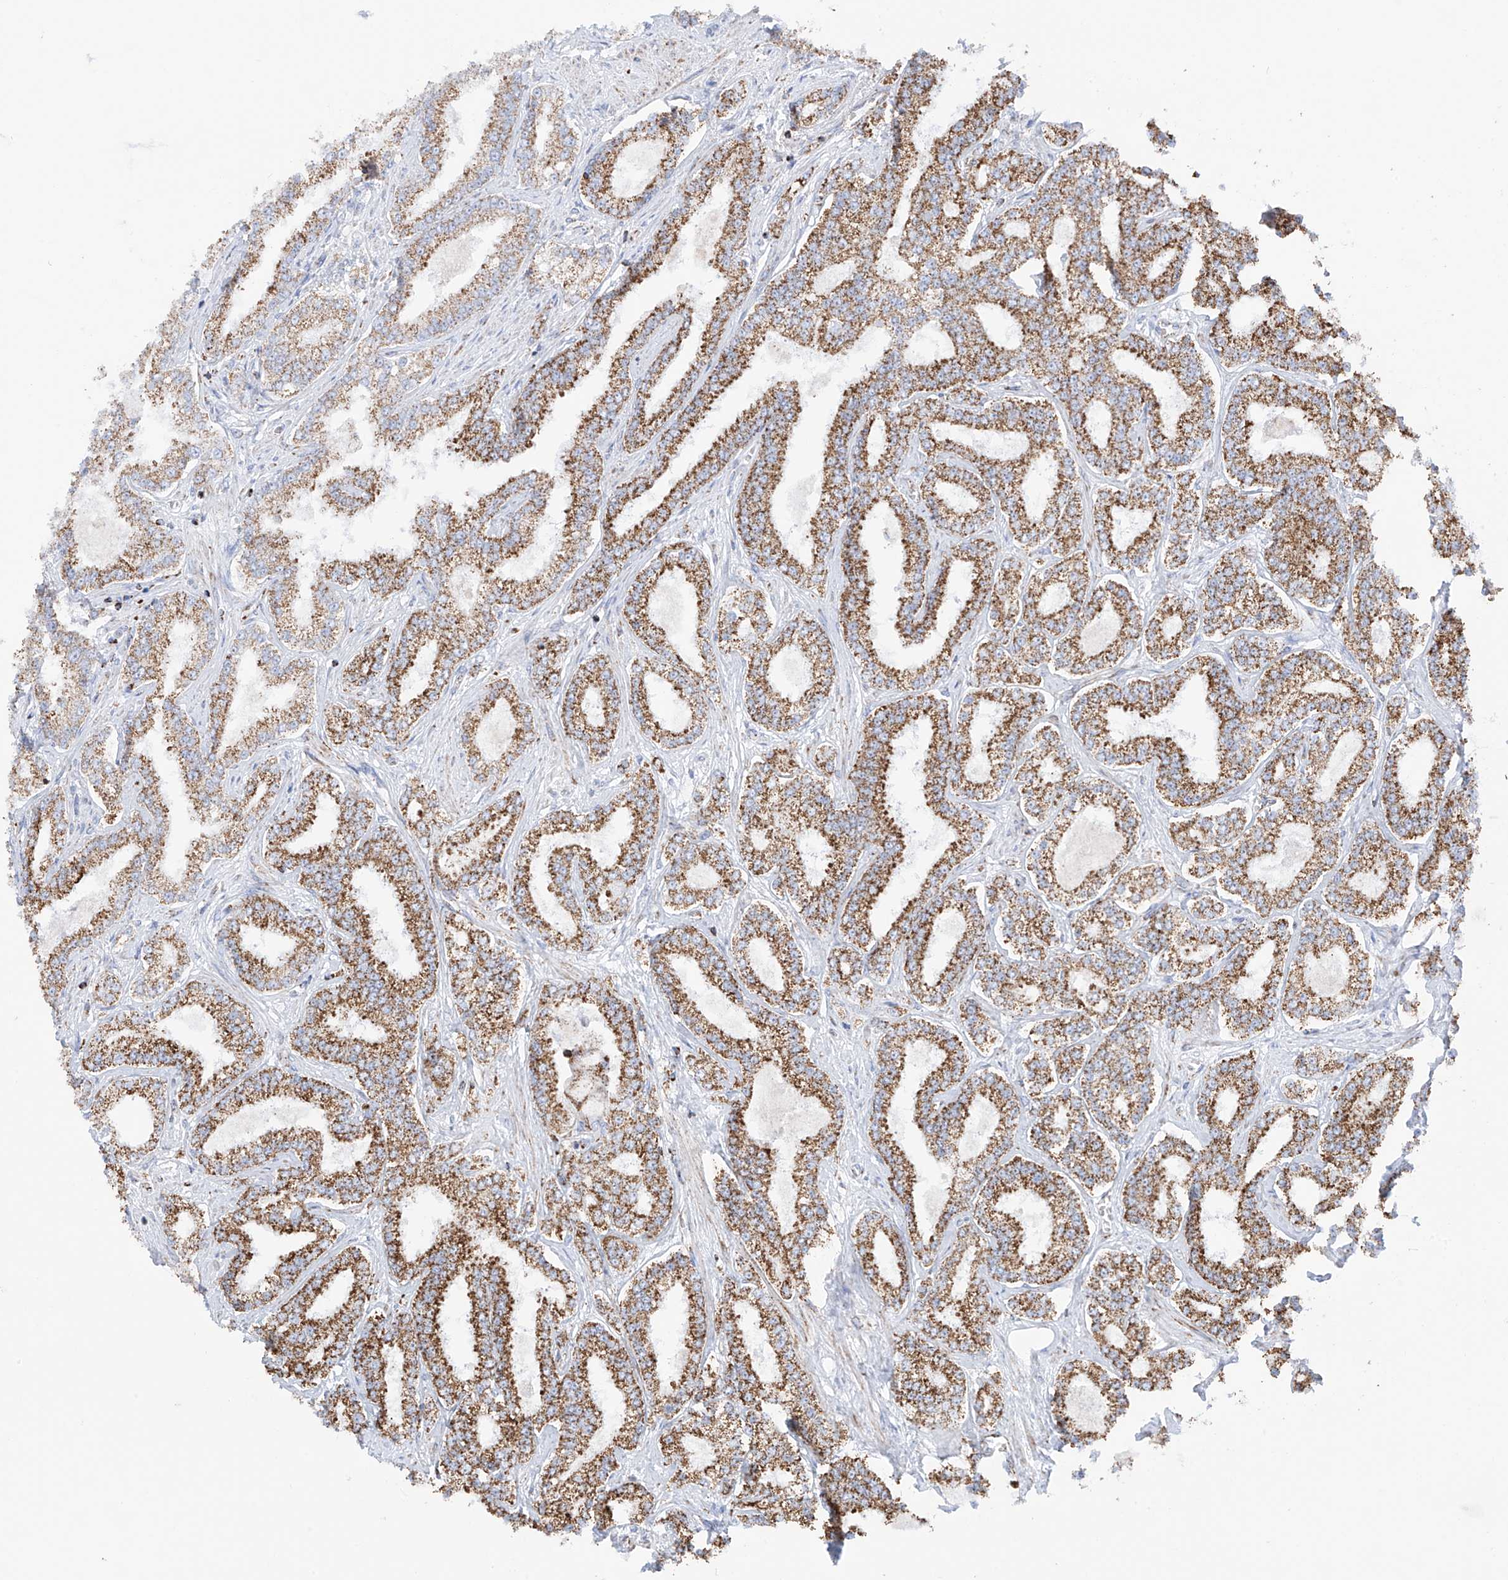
{"staining": {"intensity": "moderate", "quantity": ">75%", "location": "cytoplasmic/membranous"}, "tissue": "prostate cancer", "cell_type": "Tumor cells", "image_type": "cancer", "snomed": [{"axis": "morphology", "description": "Normal tissue, NOS"}, {"axis": "morphology", "description": "Adenocarcinoma, High grade"}, {"axis": "topography", "description": "Prostate"}], "caption": "Immunohistochemical staining of adenocarcinoma (high-grade) (prostate) exhibits medium levels of moderate cytoplasmic/membranous staining in about >75% of tumor cells.", "gene": "XKR3", "patient": {"sex": "male", "age": 83}}